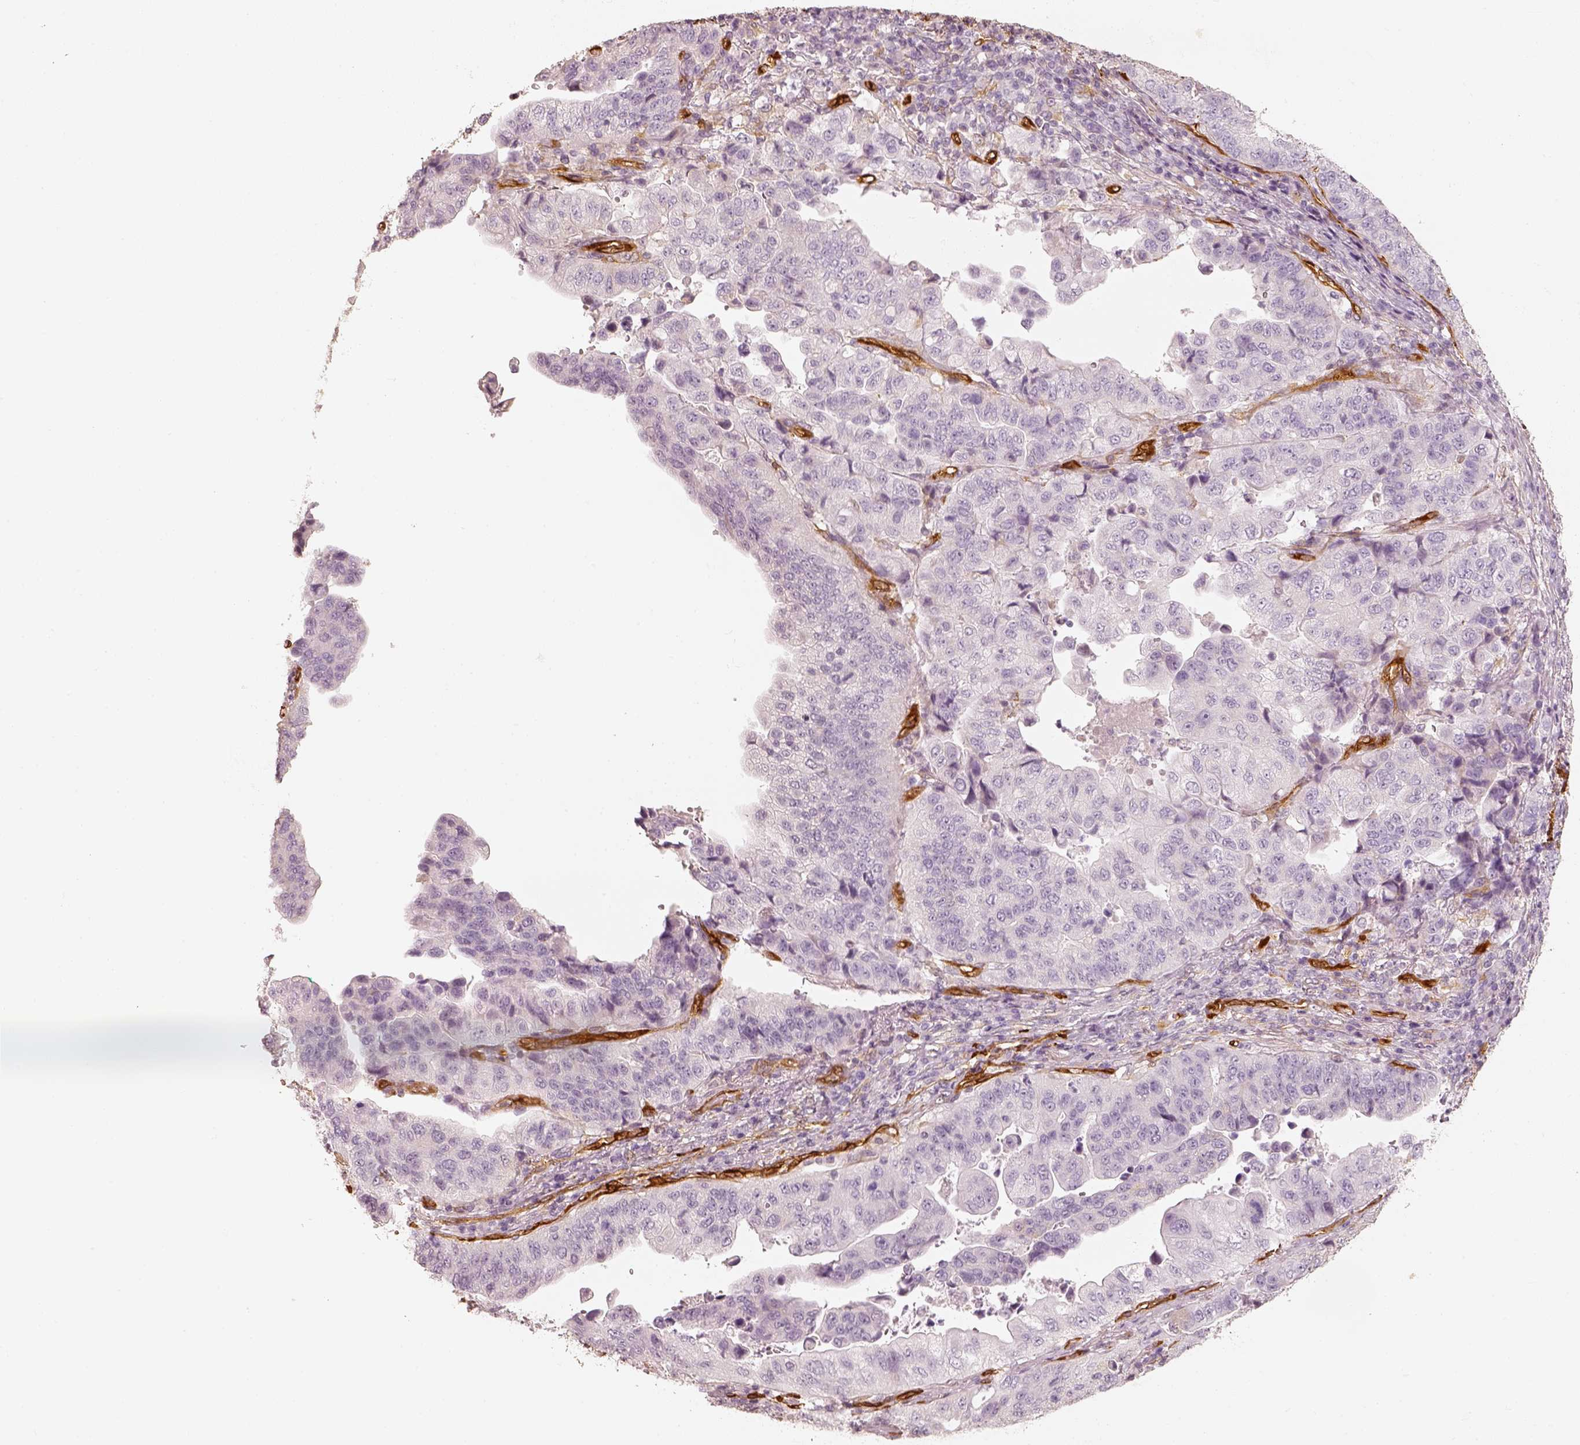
{"staining": {"intensity": "negative", "quantity": "none", "location": "none"}, "tissue": "stomach cancer", "cell_type": "Tumor cells", "image_type": "cancer", "snomed": [{"axis": "morphology", "description": "Adenocarcinoma, NOS"}, {"axis": "topography", "description": "Stomach, upper"}], "caption": "DAB immunohistochemical staining of stomach adenocarcinoma exhibits no significant expression in tumor cells. (Stains: DAB immunohistochemistry (IHC) with hematoxylin counter stain, Microscopy: brightfield microscopy at high magnification).", "gene": "FSCN1", "patient": {"sex": "female", "age": 67}}